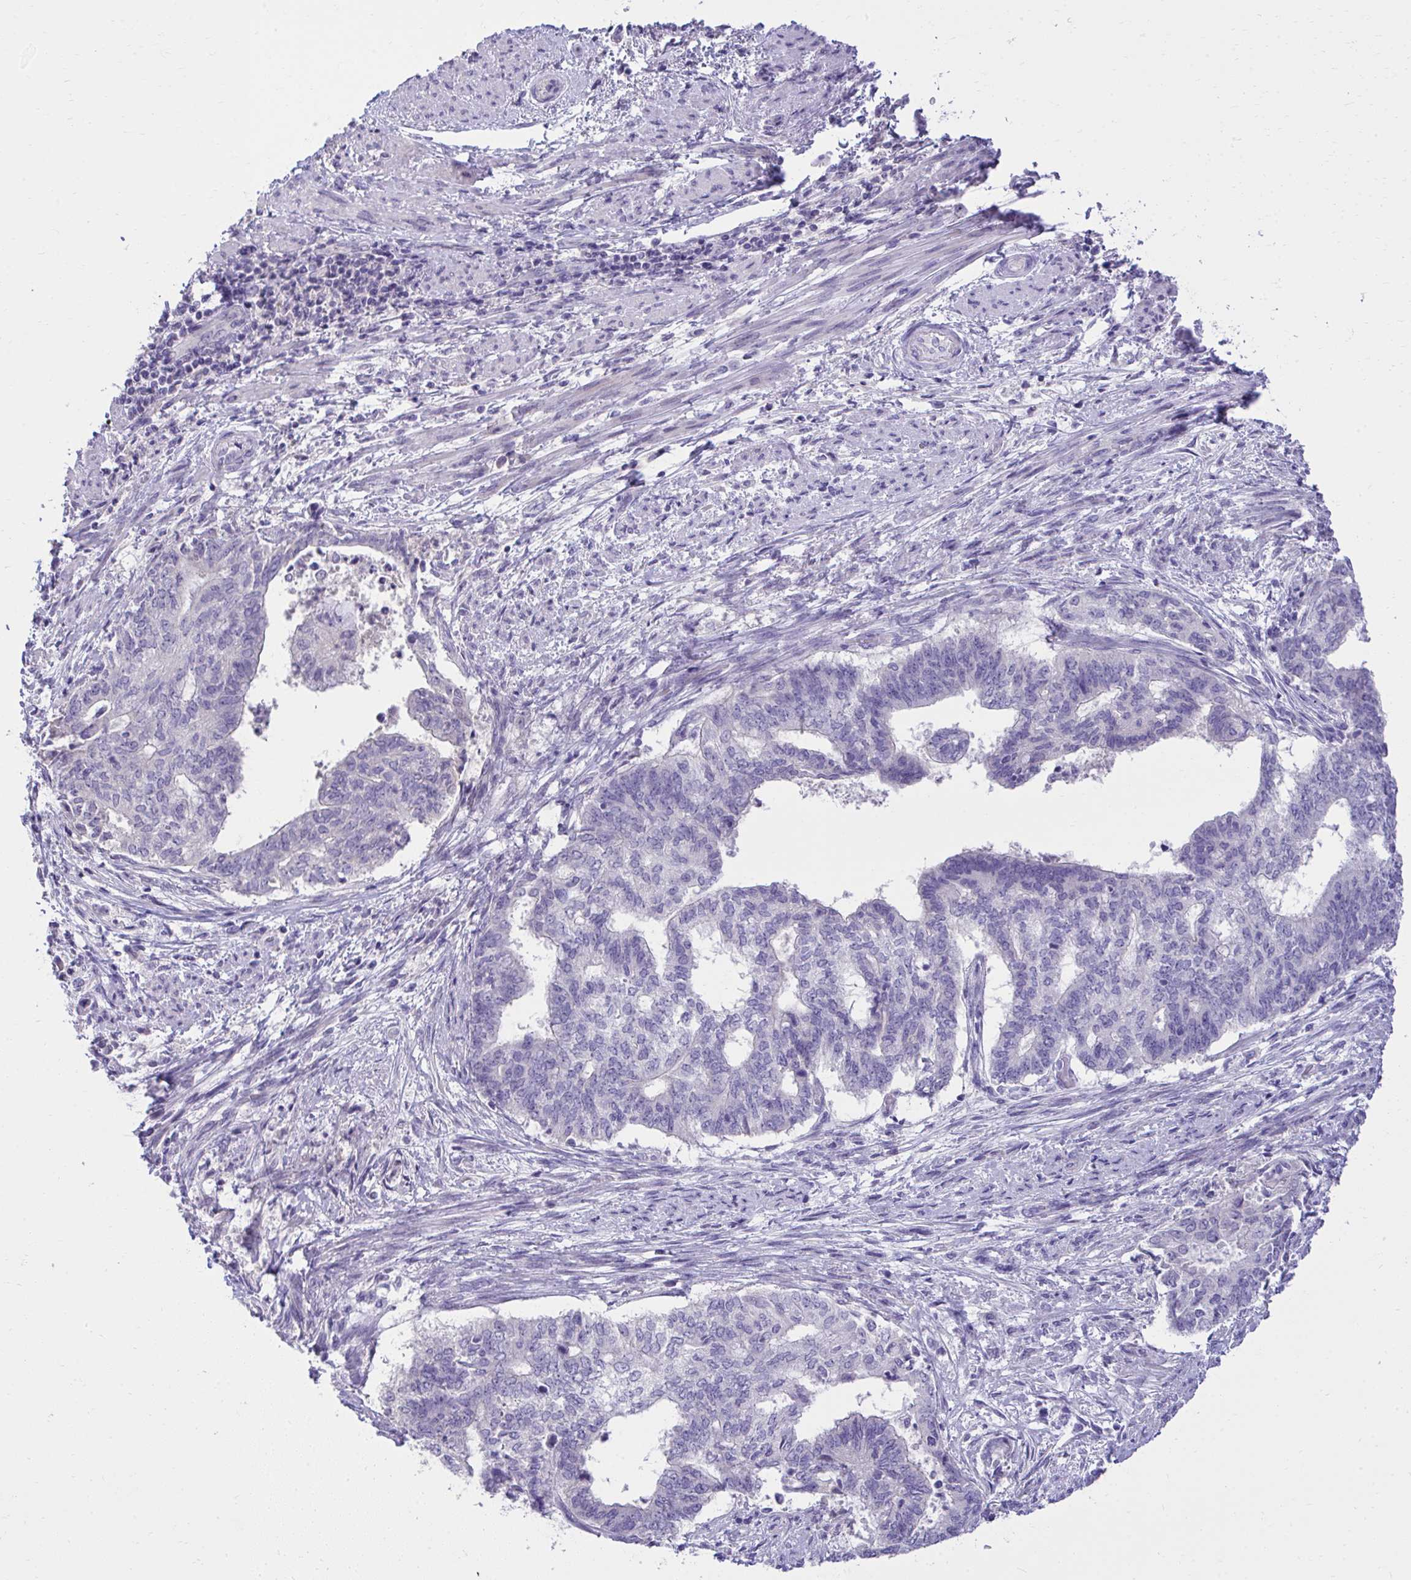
{"staining": {"intensity": "negative", "quantity": "none", "location": "none"}, "tissue": "endometrial cancer", "cell_type": "Tumor cells", "image_type": "cancer", "snomed": [{"axis": "morphology", "description": "Adenocarcinoma, NOS"}, {"axis": "topography", "description": "Endometrium"}], "caption": "Tumor cells are negative for brown protein staining in endometrial adenocarcinoma.", "gene": "TMCO5A", "patient": {"sex": "female", "age": 65}}